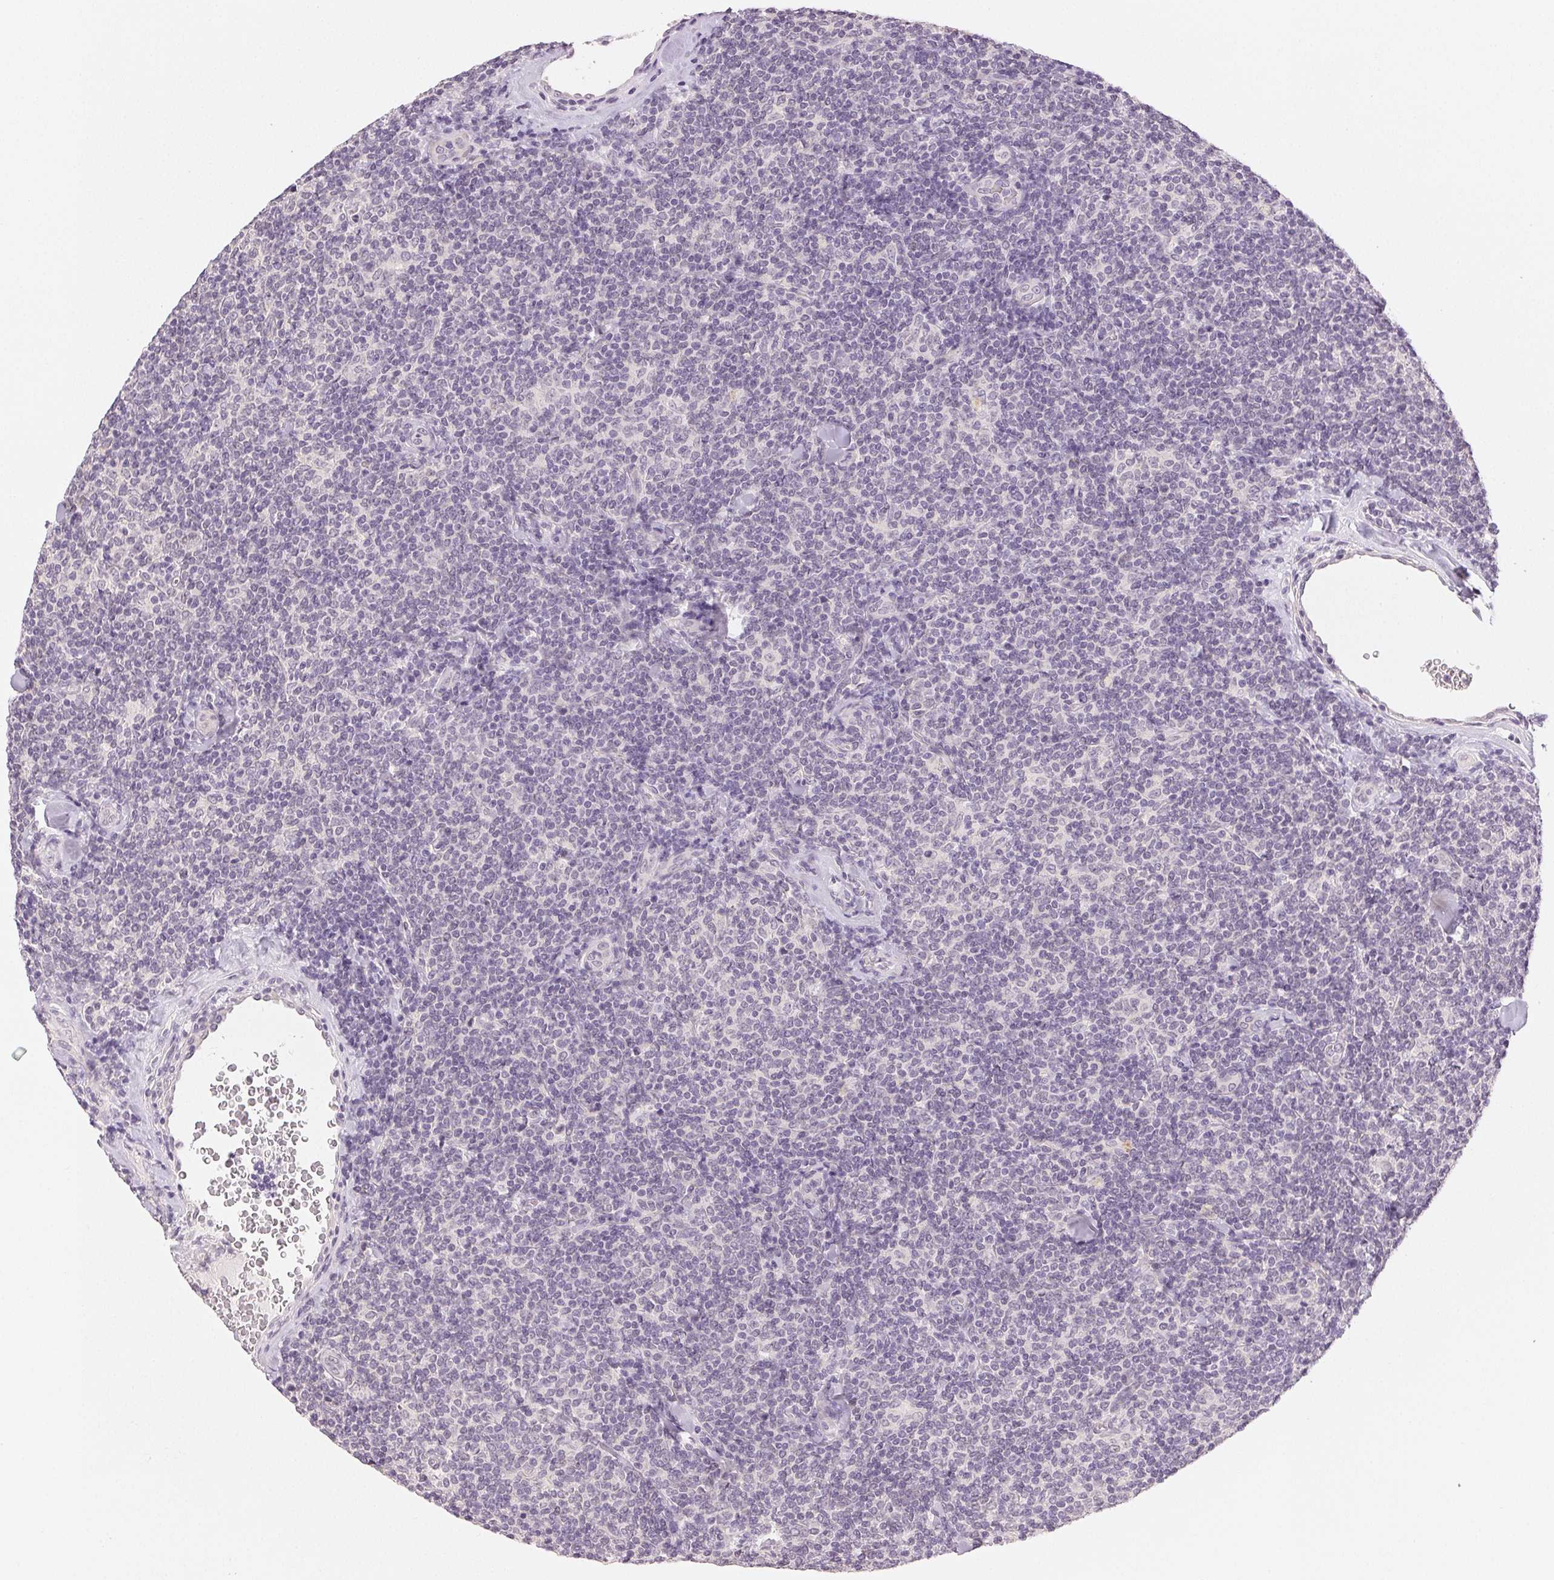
{"staining": {"intensity": "negative", "quantity": "none", "location": "none"}, "tissue": "lymphoma", "cell_type": "Tumor cells", "image_type": "cancer", "snomed": [{"axis": "morphology", "description": "Malignant lymphoma, non-Hodgkin's type, Low grade"}, {"axis": "topography", "description": "Lymph node"}], "caption": "Image shows no protein expression in tumor cells of malignant lymphoma, non-Hodgkin's type (low-grade) tissue.", "gene": "MAP1LC3A", "patient": {"sex": "female", "age": 56}}